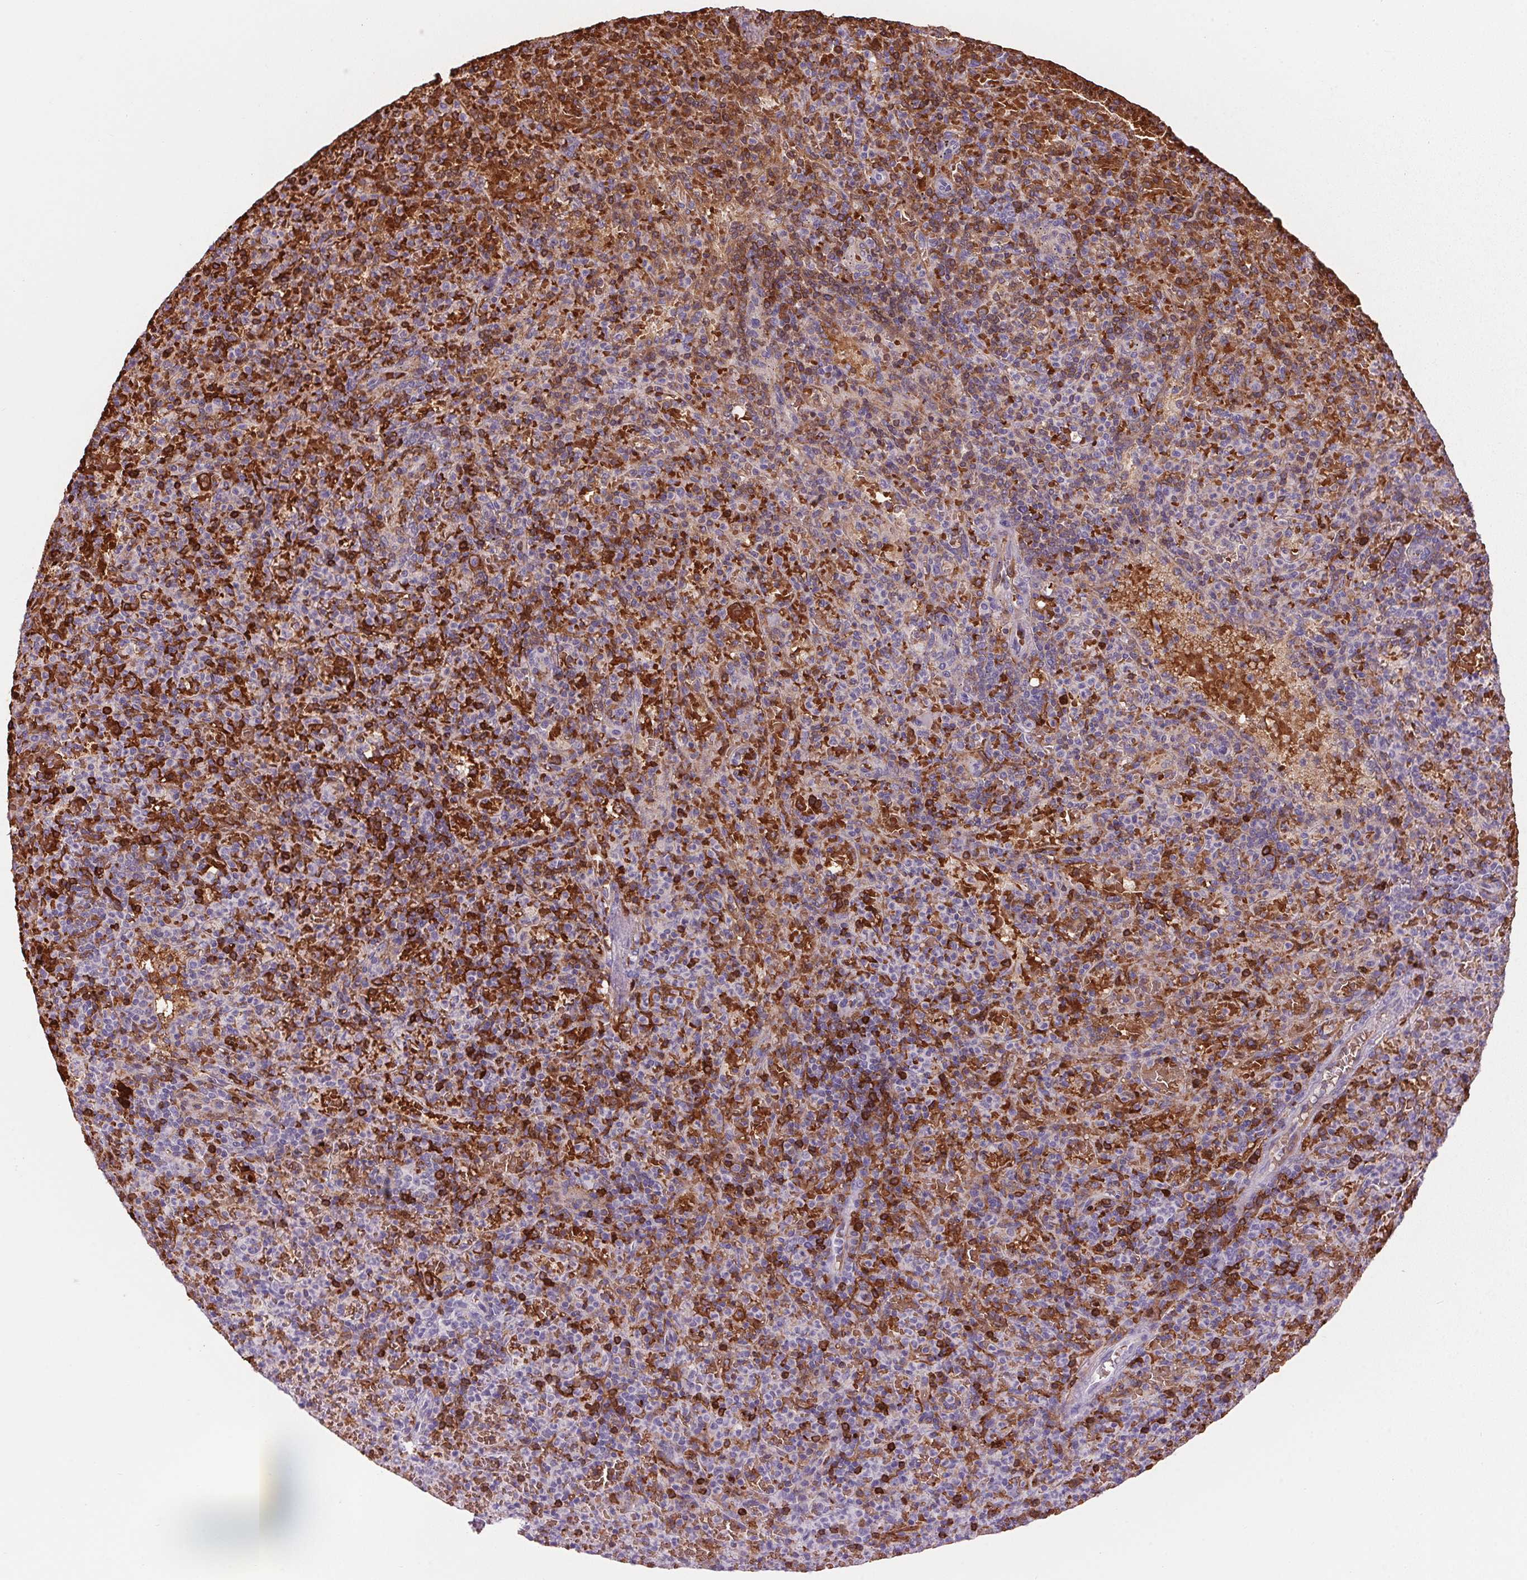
{"staining": {"intensity": "negative", "quantity": "none", "location": "none"}, "tissue": "spleen", "cell_type": "Cells in red pulp", "image_type": "normal", "snomed": [{"axis": "morphology", "description": "Normal tissue, NOS"}, {"axis": "topography", "description": "Spleen"}], "caption": "This is a micrograph of IHC staining of unremarkable spleen, which shows no positivity in cells in red pulp. (Stains: DAB (3,3'-diaminobenzidine) immunohistochemistry with hematoxylin counter stain, Microscopy: brightfield microscopy at high magnification).", "gene": "HBQ1", "patient": {"sex": "female", "age": 74}}